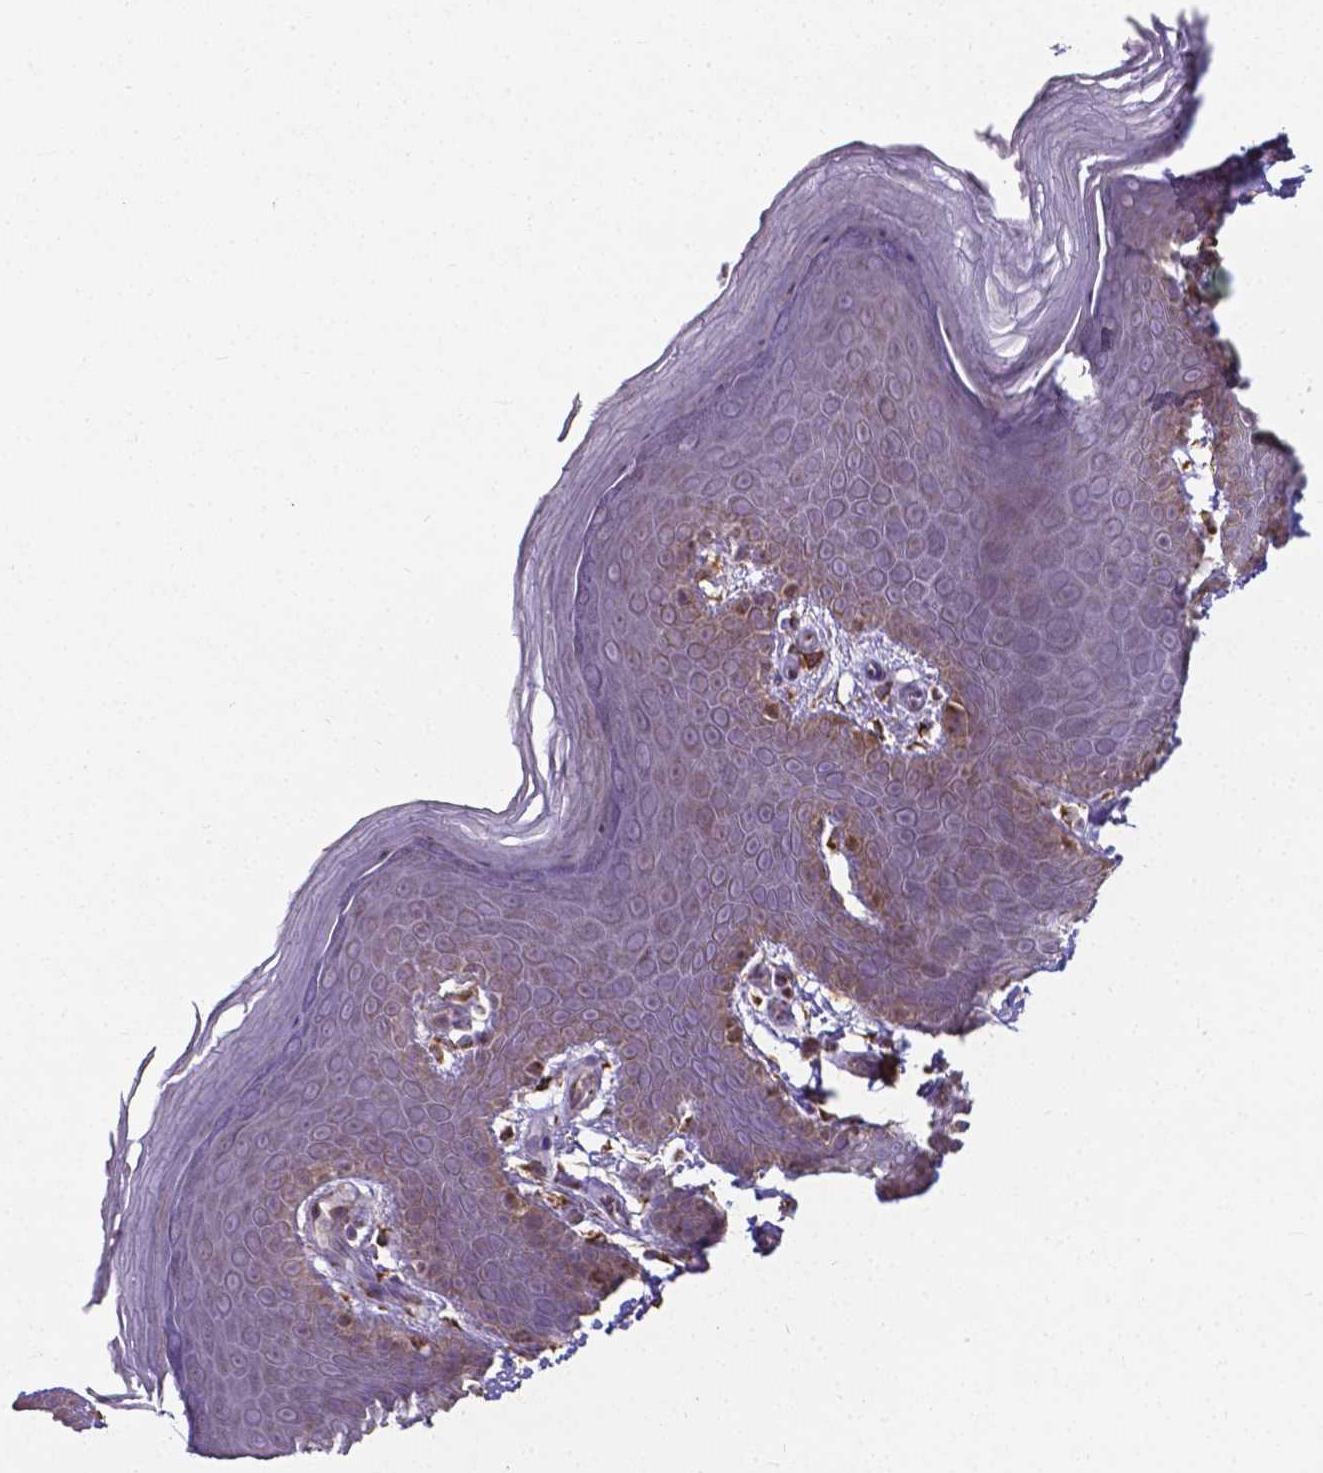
{"staining": {"intensity": "moderate", "quantity": "<25%", "location": "cytoplasmic/membranous"}, "tissue": "skin", "cell_type": "Epidermal cells", "image_type": "normal", "snomed": [{"axis": "morphology", "description": "Normal tissue, NOS"}, {"axis": "topography", "description": "Anal"}], "caption": "Immunohistochemistry micrograph of benign skin stained for a protein (brown), which shows low levels of moderate cytoplasmic/membranous positivity in about <25% of epidermal cells.", "gene": "FAM114A1", "patient": {"sex": "male", "age": 53}}